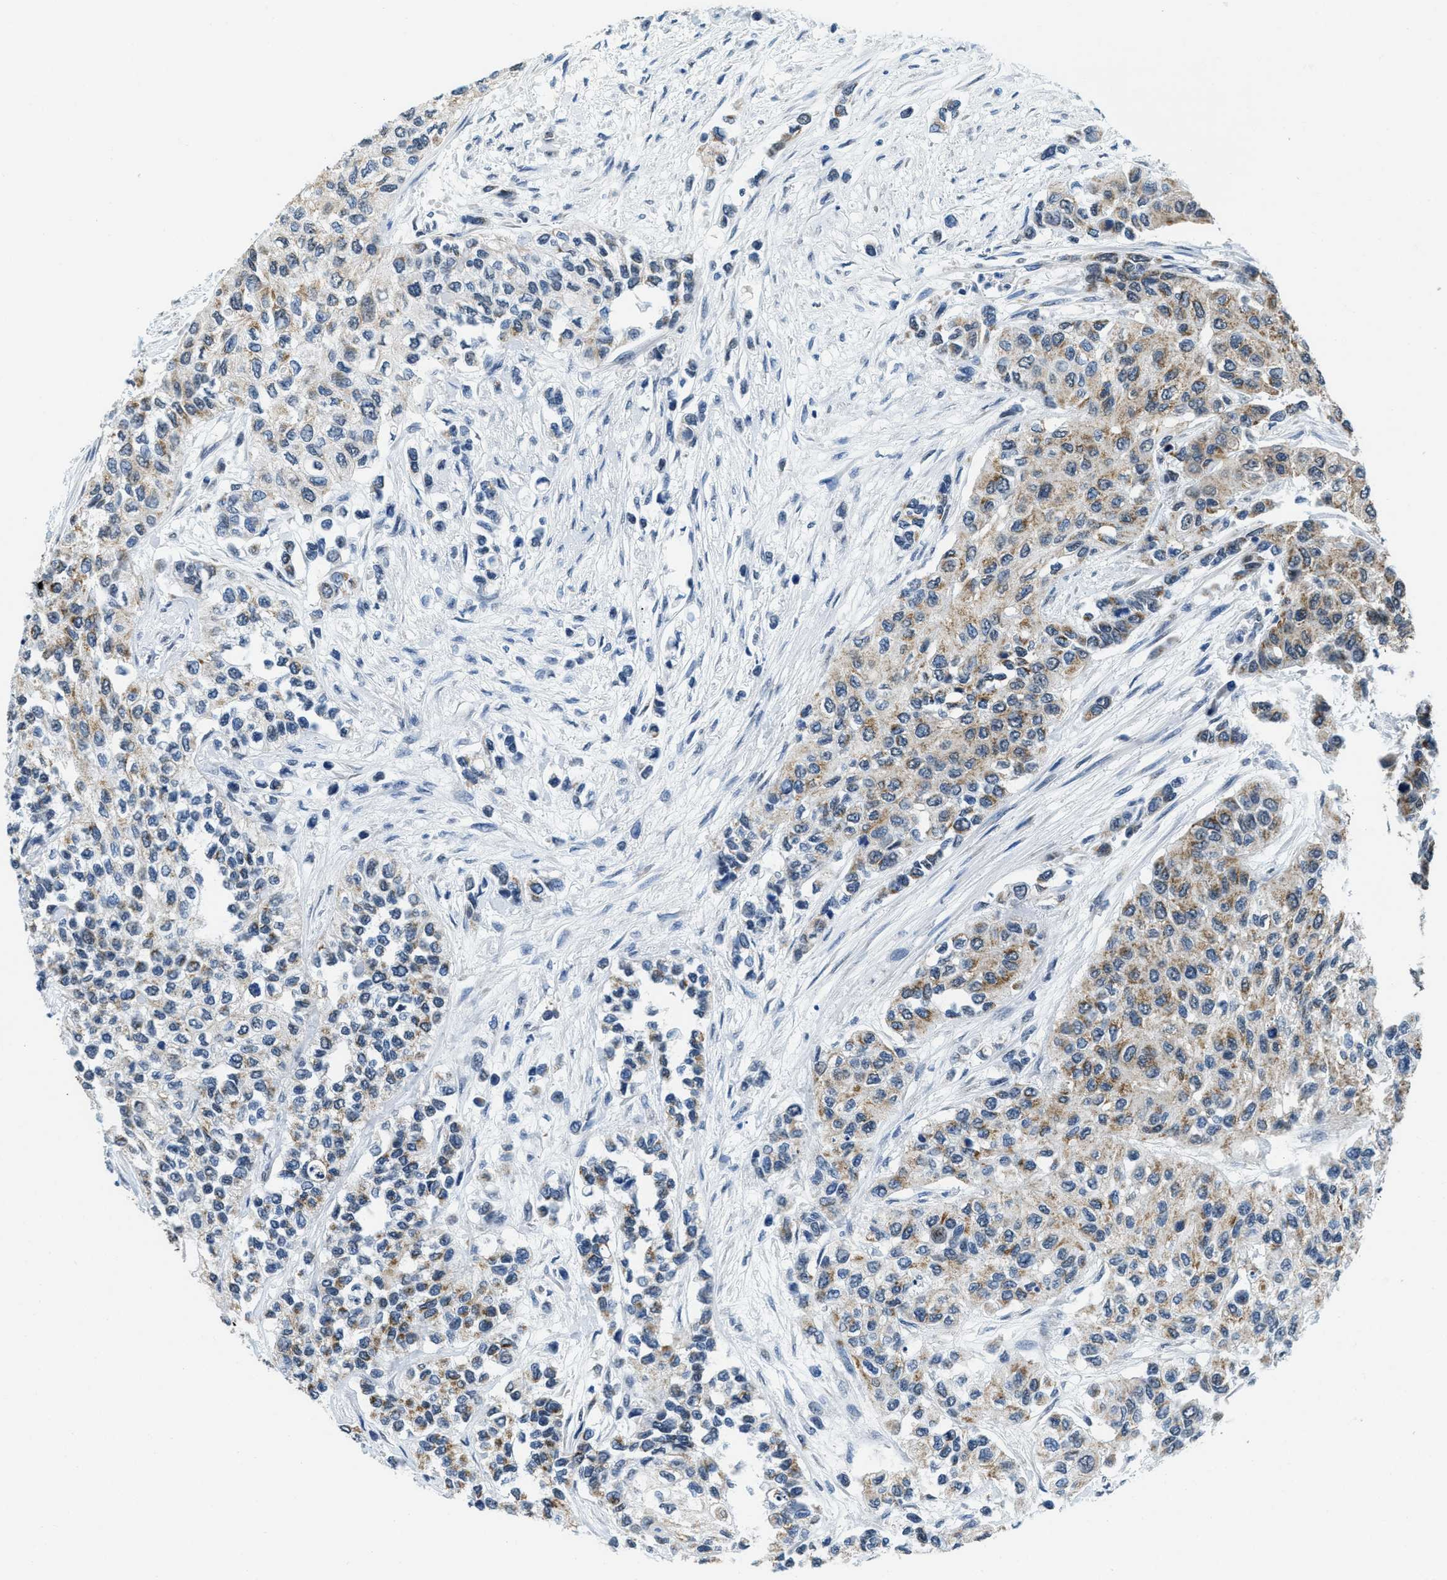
{"staining": {"intensity": "moderate", "quantity": "25%-75%", "location": "cytoplasmic/membranous"}, "tissue": "urothelial cancer", "cell_type": "Tumor cells", "image_type": "cancer", "snomed": [{"axis": "morphology", "description": "Urothelial carcinoma, High grade"}, {"axis": "topography", "description": "Urinary bladder"}], "caption": "Urothelial carcinoma (high-grade) was stained to show a protein in brown. There is medium levels of moderate cytoplasmic/membranous staining in about 25%-75% of tumor cells.", "gene": "TOMM70", "patient": {"sex": "female", "age": 56}}